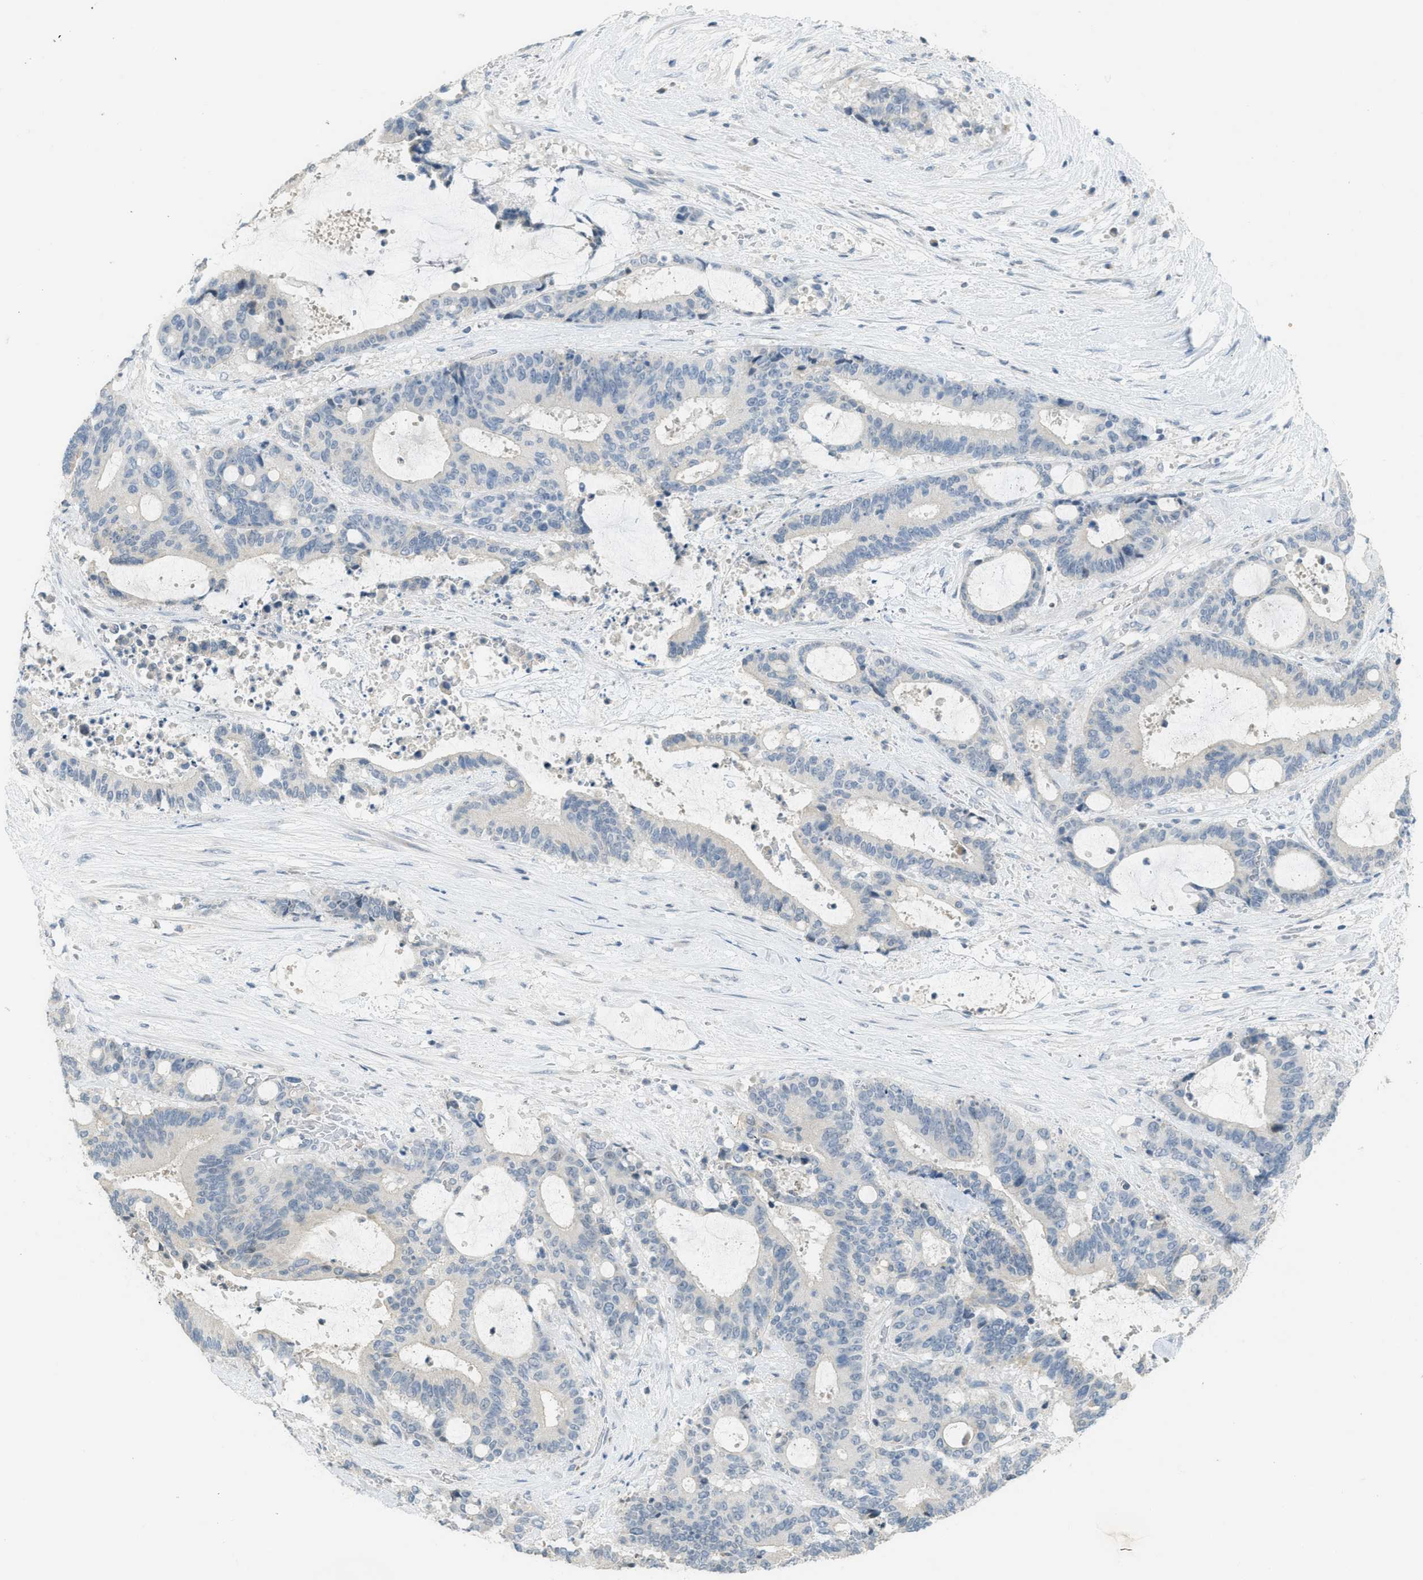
{"staining": {"intensity": "negative", "quantity": "none", "location": "none"}, "tissue": "liver cancer", "cell_type": "Tumor cells", "image_type": "cancer", "snomed": [{"axis": "morphology", "description": "Normal tissue, NOS"}, {"axis": "morphology", "description": "Cholangiocarcinoma"}, {"axis": "topography", "description": "Liver"}, {"axis": "topography", "description": "Peripheral nerve tissue"}], "caption": "Tumor cells show no significant protein staining in liver cancer (cholangiocarcinoma). (Immunohistochemistry (ihc), brightfield microscopy, high magnification).", "gene": "TXNDC2", "patient": {"sex": "female", "age": 73}}